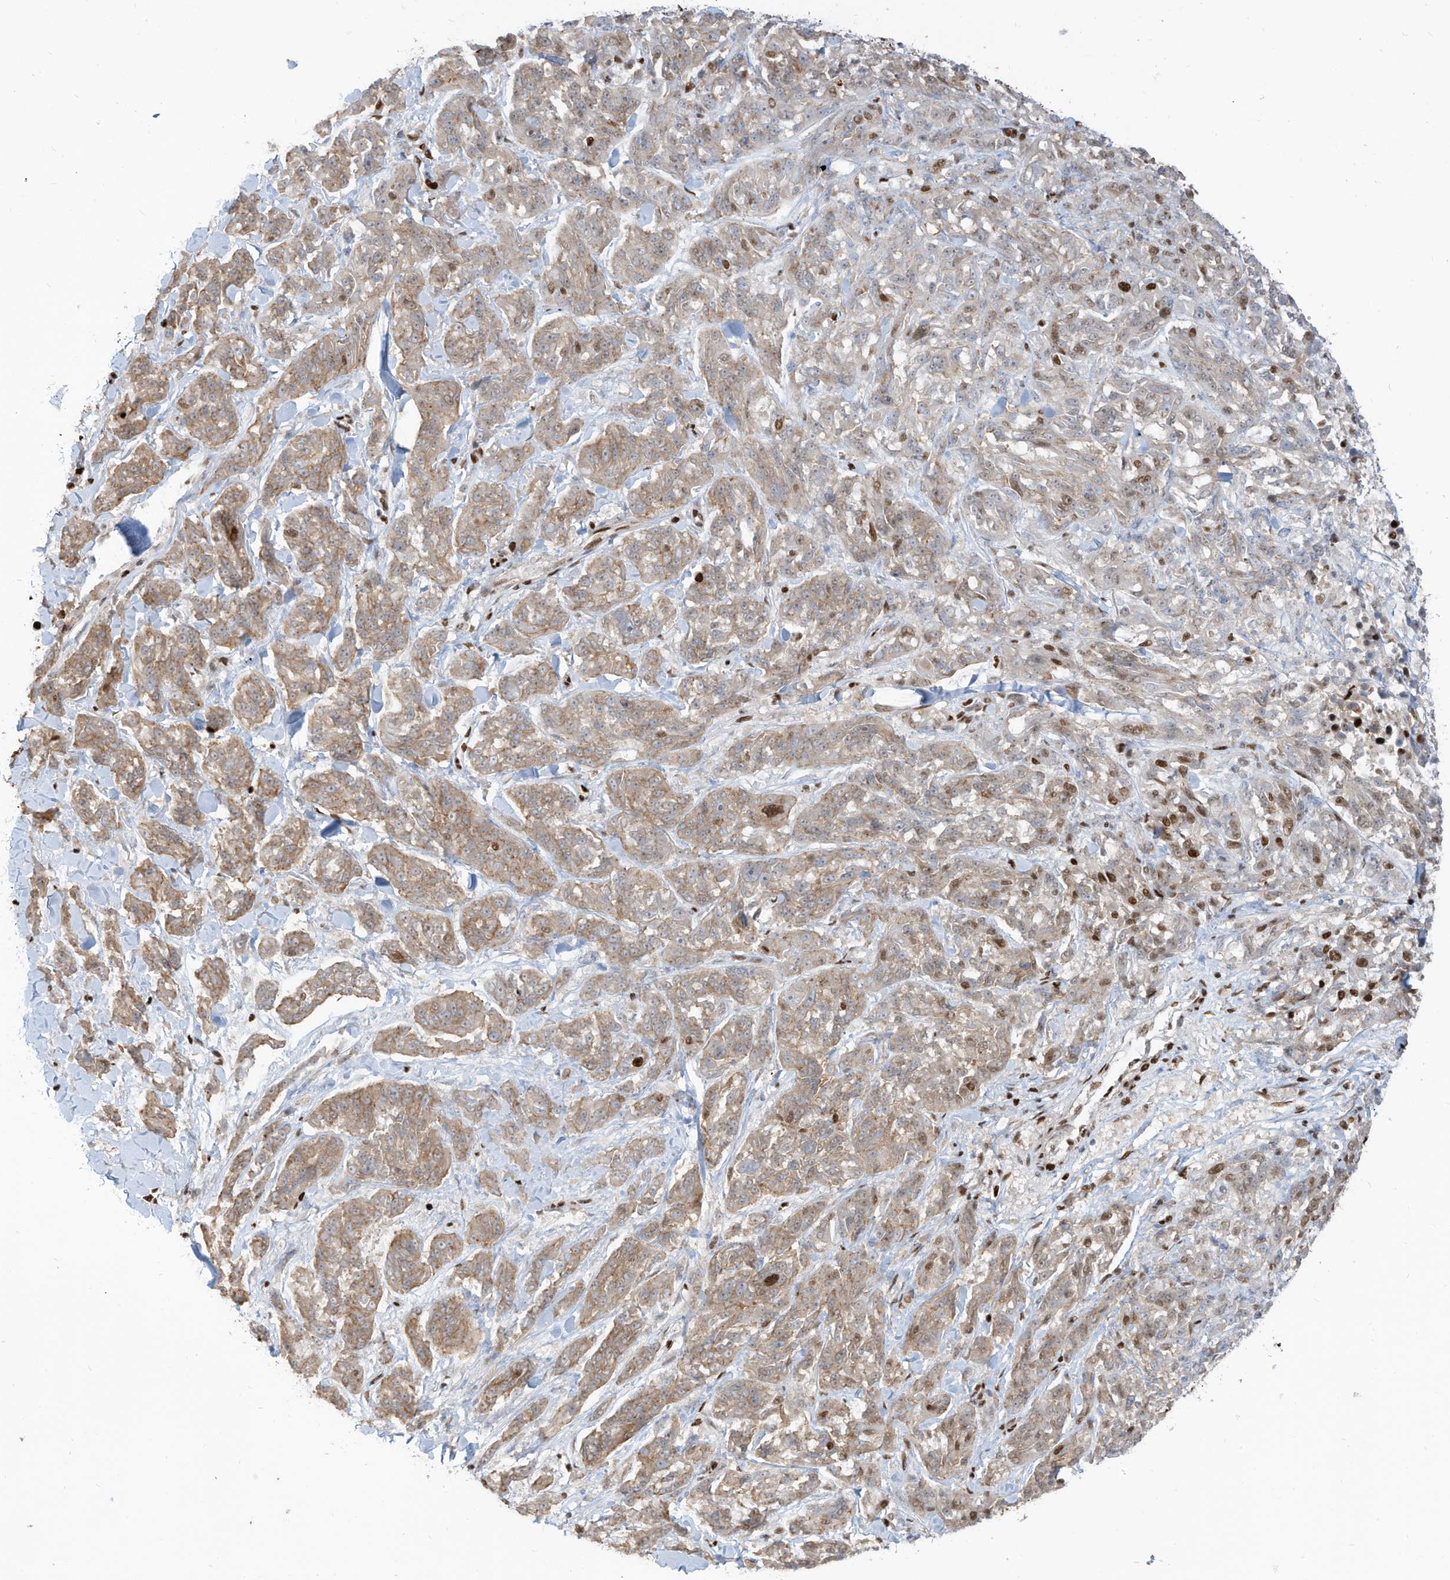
{"staining": {"intensity": "weak", "quantity": ">75%", "location": "cytoplasmic/membranous"}, "tissue": "melanoma", "cell_type": "Tumor cells", "image_type": "cancer", "snomed": [{"axis": "morphology", "description": "Malignant melanoma, NOS"}, {"axis": "topography", "description": "Skin"}], "caption": "The histopathology image demonstrates a brown stain indicating the presence of a protein in the cytoplasmic/membranous of tumor cells in malignant melanoma.", "gene": "SAMD15", "patient": {"sex": "male", "age": 53}}